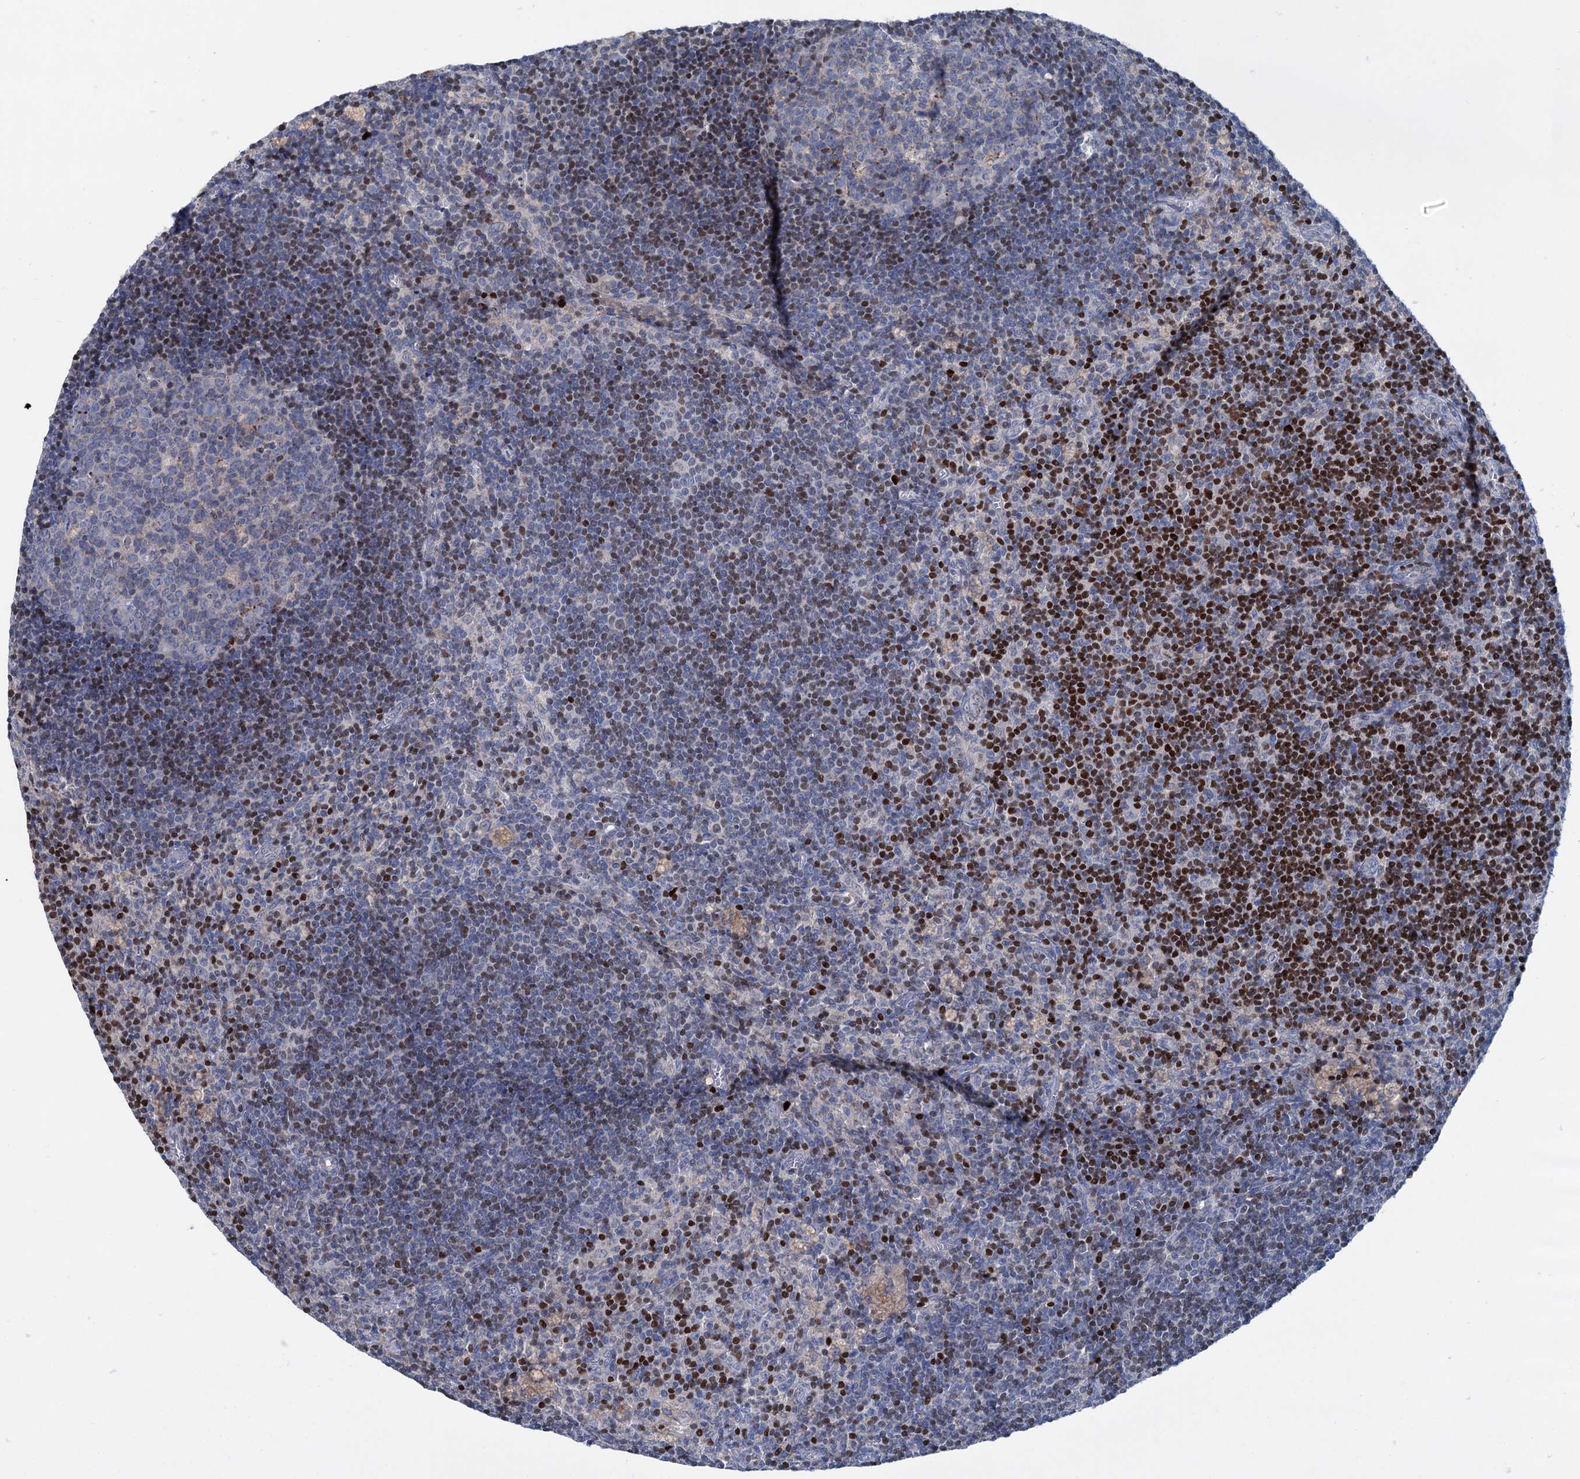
{"staining": {"intensity": "negative", "quantity": "none", "location": "none"}, "tissue": "lymph node", "cell_type": "Germinal center cells", "image_type": "normal", "snomed": [{"axis": "morphology", "description": "Normal tissue, NOS"}, {"axis": "topography", "description": "Lymph node"}], "caption": "Lymph node was stained to show a protein in brown. There is no significant expression in germinal center cells. The staining is performed using DAB brown chromogen with nuclei counter-stained in using hematoxylin.", "gene": "ELP4", "patient": {"sex": "male", "age": 69}}